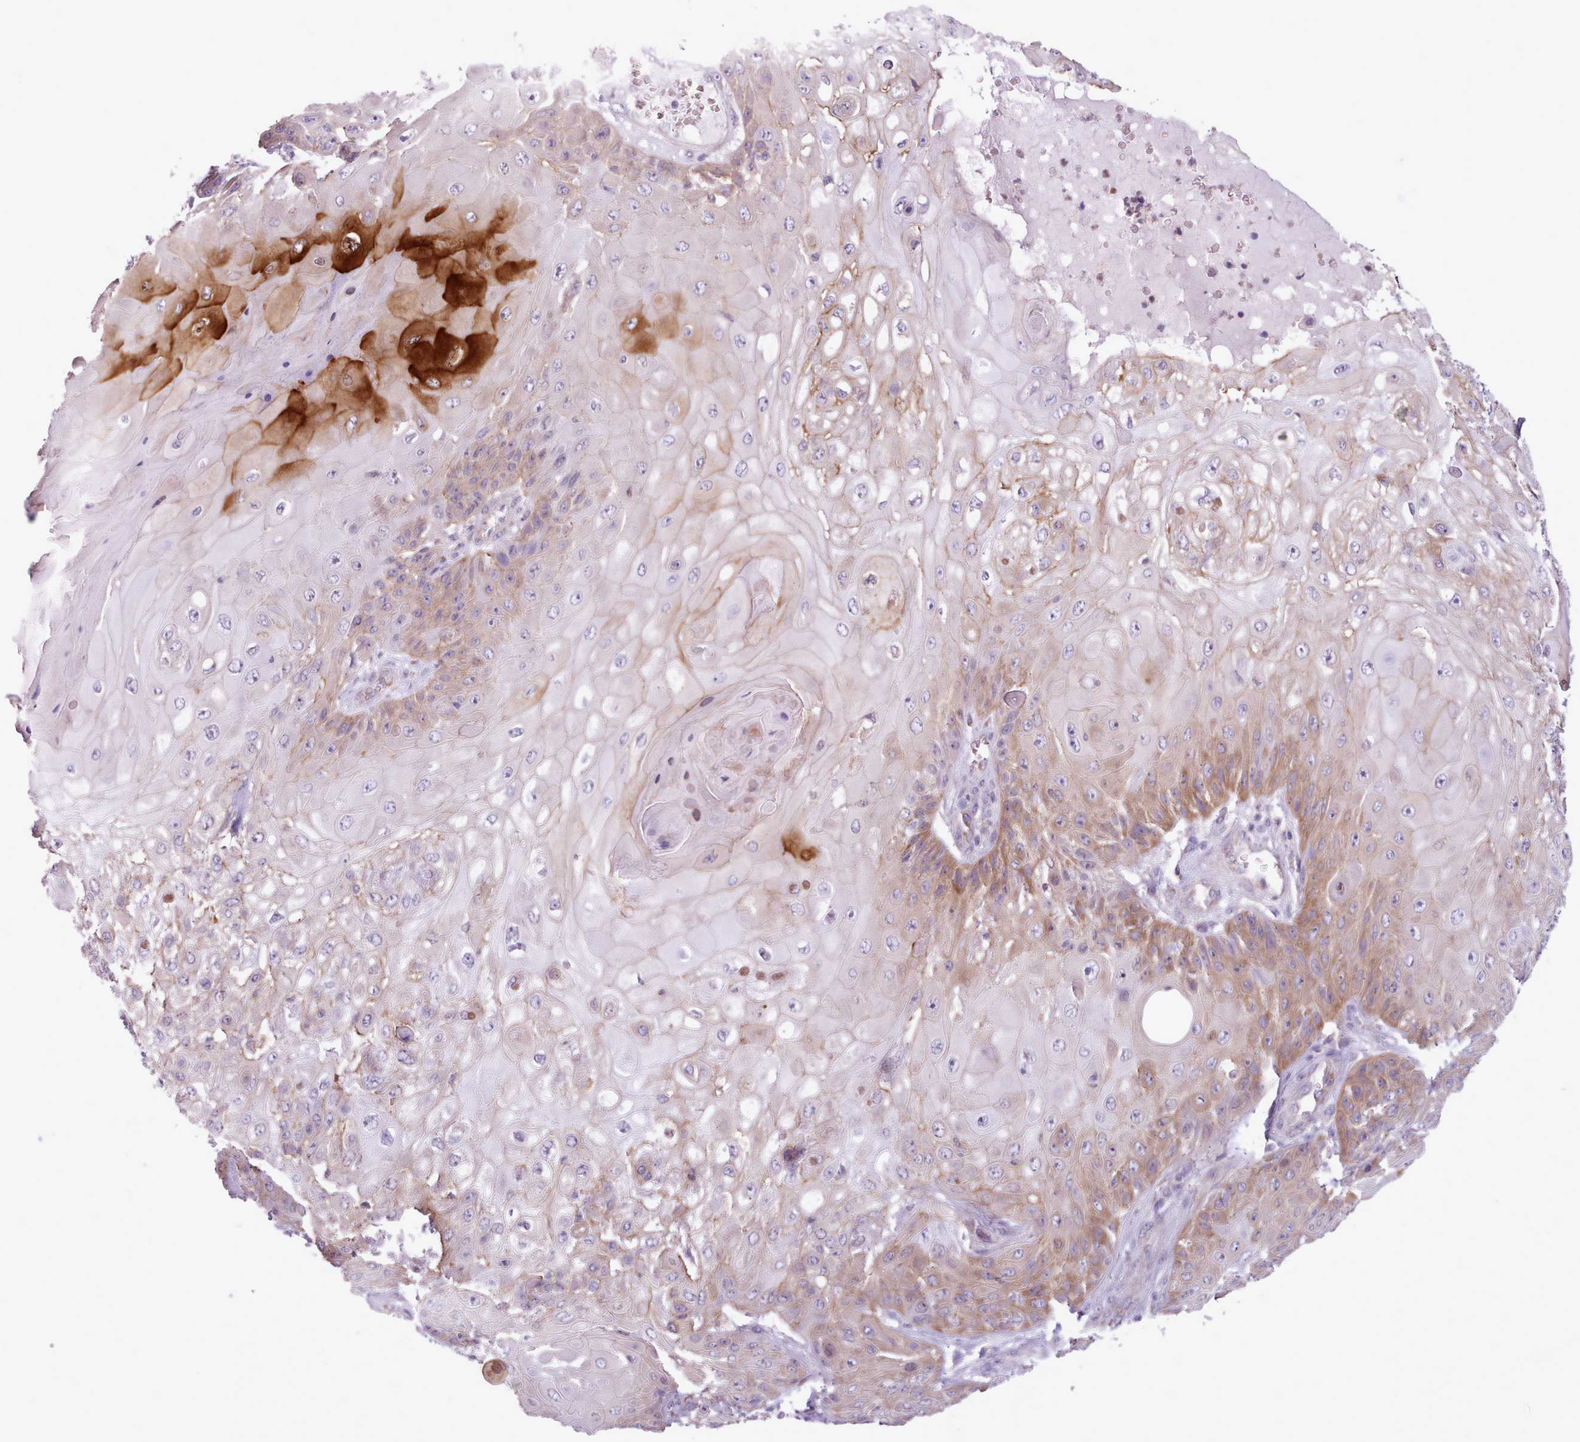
{"staining": {"intensity": "moderate", "quantity": "25%-75%", "location": "cytoplasmic/membranous"}, "tissue": "skin cancer", "cell_type": "Tumor cells", "image_type": "cancer", "snomed": [{"axis": "morphology", "description": "Normal tissue, NOS"}, {"axis": "morphology", "description": "Squamous cell carcinoma, NOS"}, {"axis": "topography", "description": "Skin"}, {"axis": "topography", "description": "Cartilage tissue"}], "caption": "Skin squamous cell carcinoma stained with a protein marker exhibits moderate staining in tumor cells.", "gene": "SLURP1", "patient": {"sex": "female", "age": 79}}